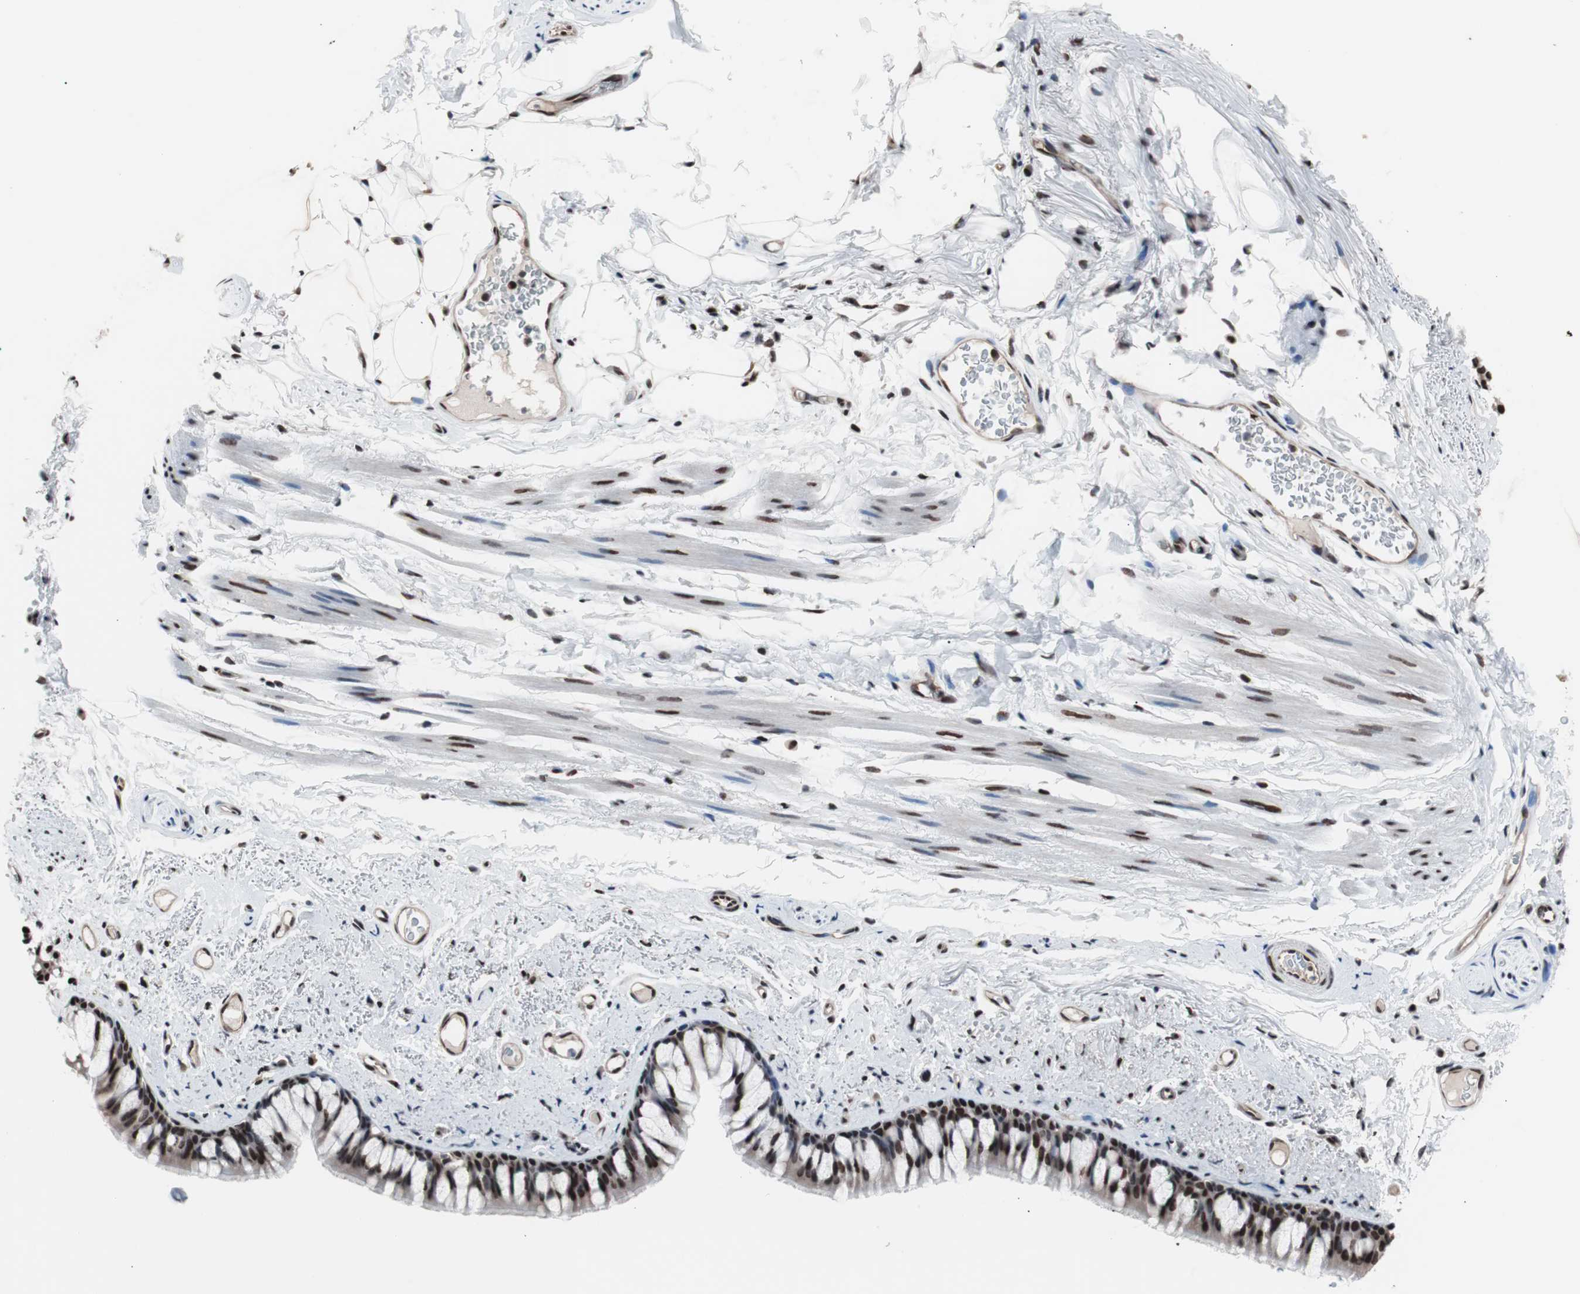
{"staining": {"intensity": "strong", "quantity": ">75%", "location": "nuclear"}, "tissue": "bronchus", "cell_type": "Respiratory epithelial cells", "image_type": "normal", "snomed": [{"axis": "morphology", "description": "Normal tissue, NOS"}, {"axis": "topography", "description": "Bronchus"}], "caption": "A brown stain highlights strong nuclear positivity of a protein in respiratory epithelial cells of unremarkable bronchus. (brown staining indicates protein expression, while blue staining denotes nuclei).", "gene": "POGZ", "patient": {"sex": "female", "age": 73}}